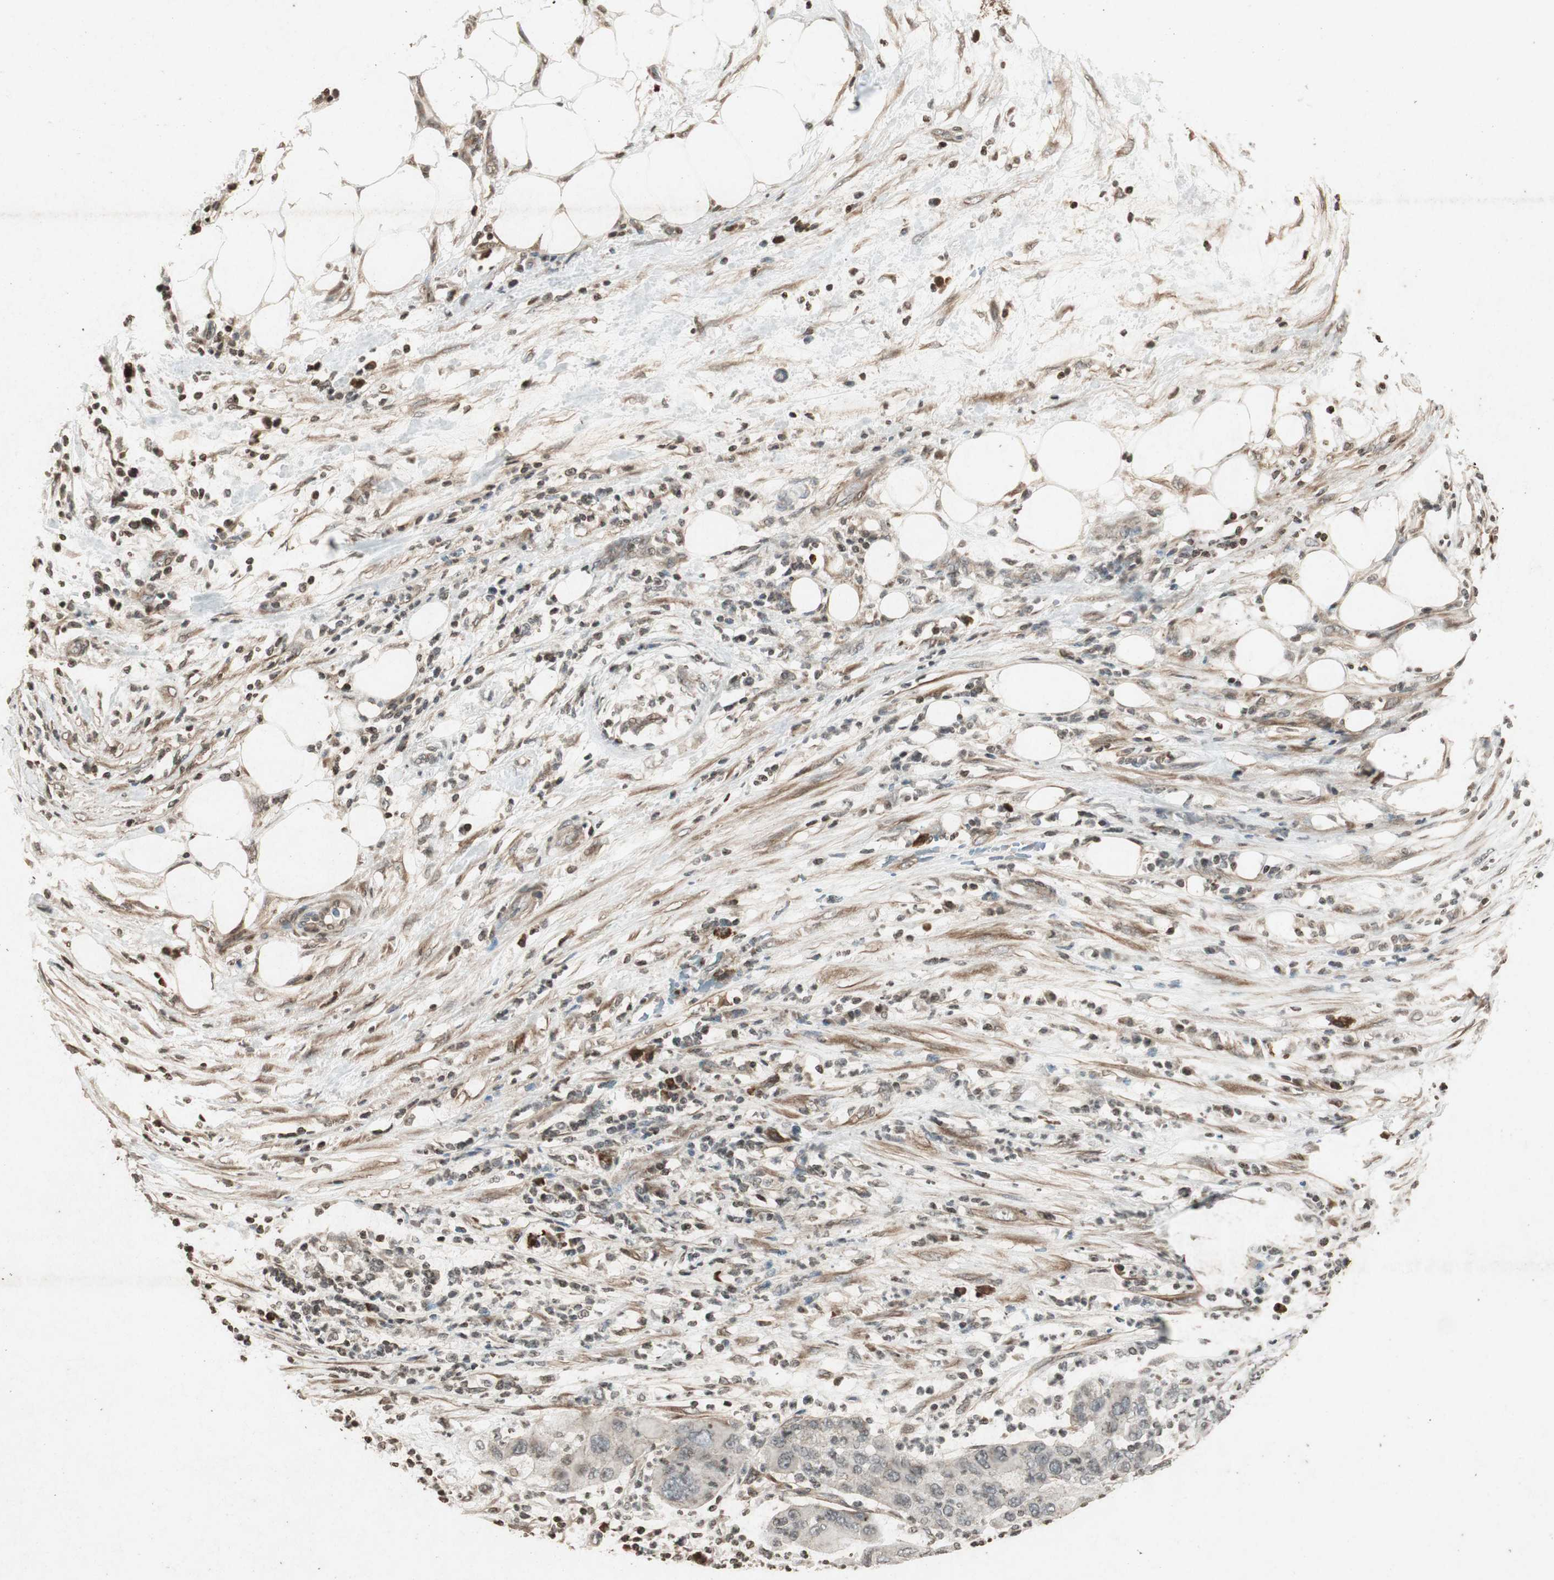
{"staining": {"intensity": "weak", "quantity": ">75%", "location": "cytoplasmic/membranous"}, "tissue": "pancreatic cancer", "cell_type": "Tumor cells", "image_type": "cancer", "snomed": [{"axis": "morphology", "description": "Adenocarcinoma, NOS"}, {"axis": "topography", "description": "Pancreas"}], "caption": "Pancreatic cancer stained with a protein marker exhibits weak staining in tumor cells.", "gene": "PRKG1", "patient": {"sex": "female", "age": 78}}